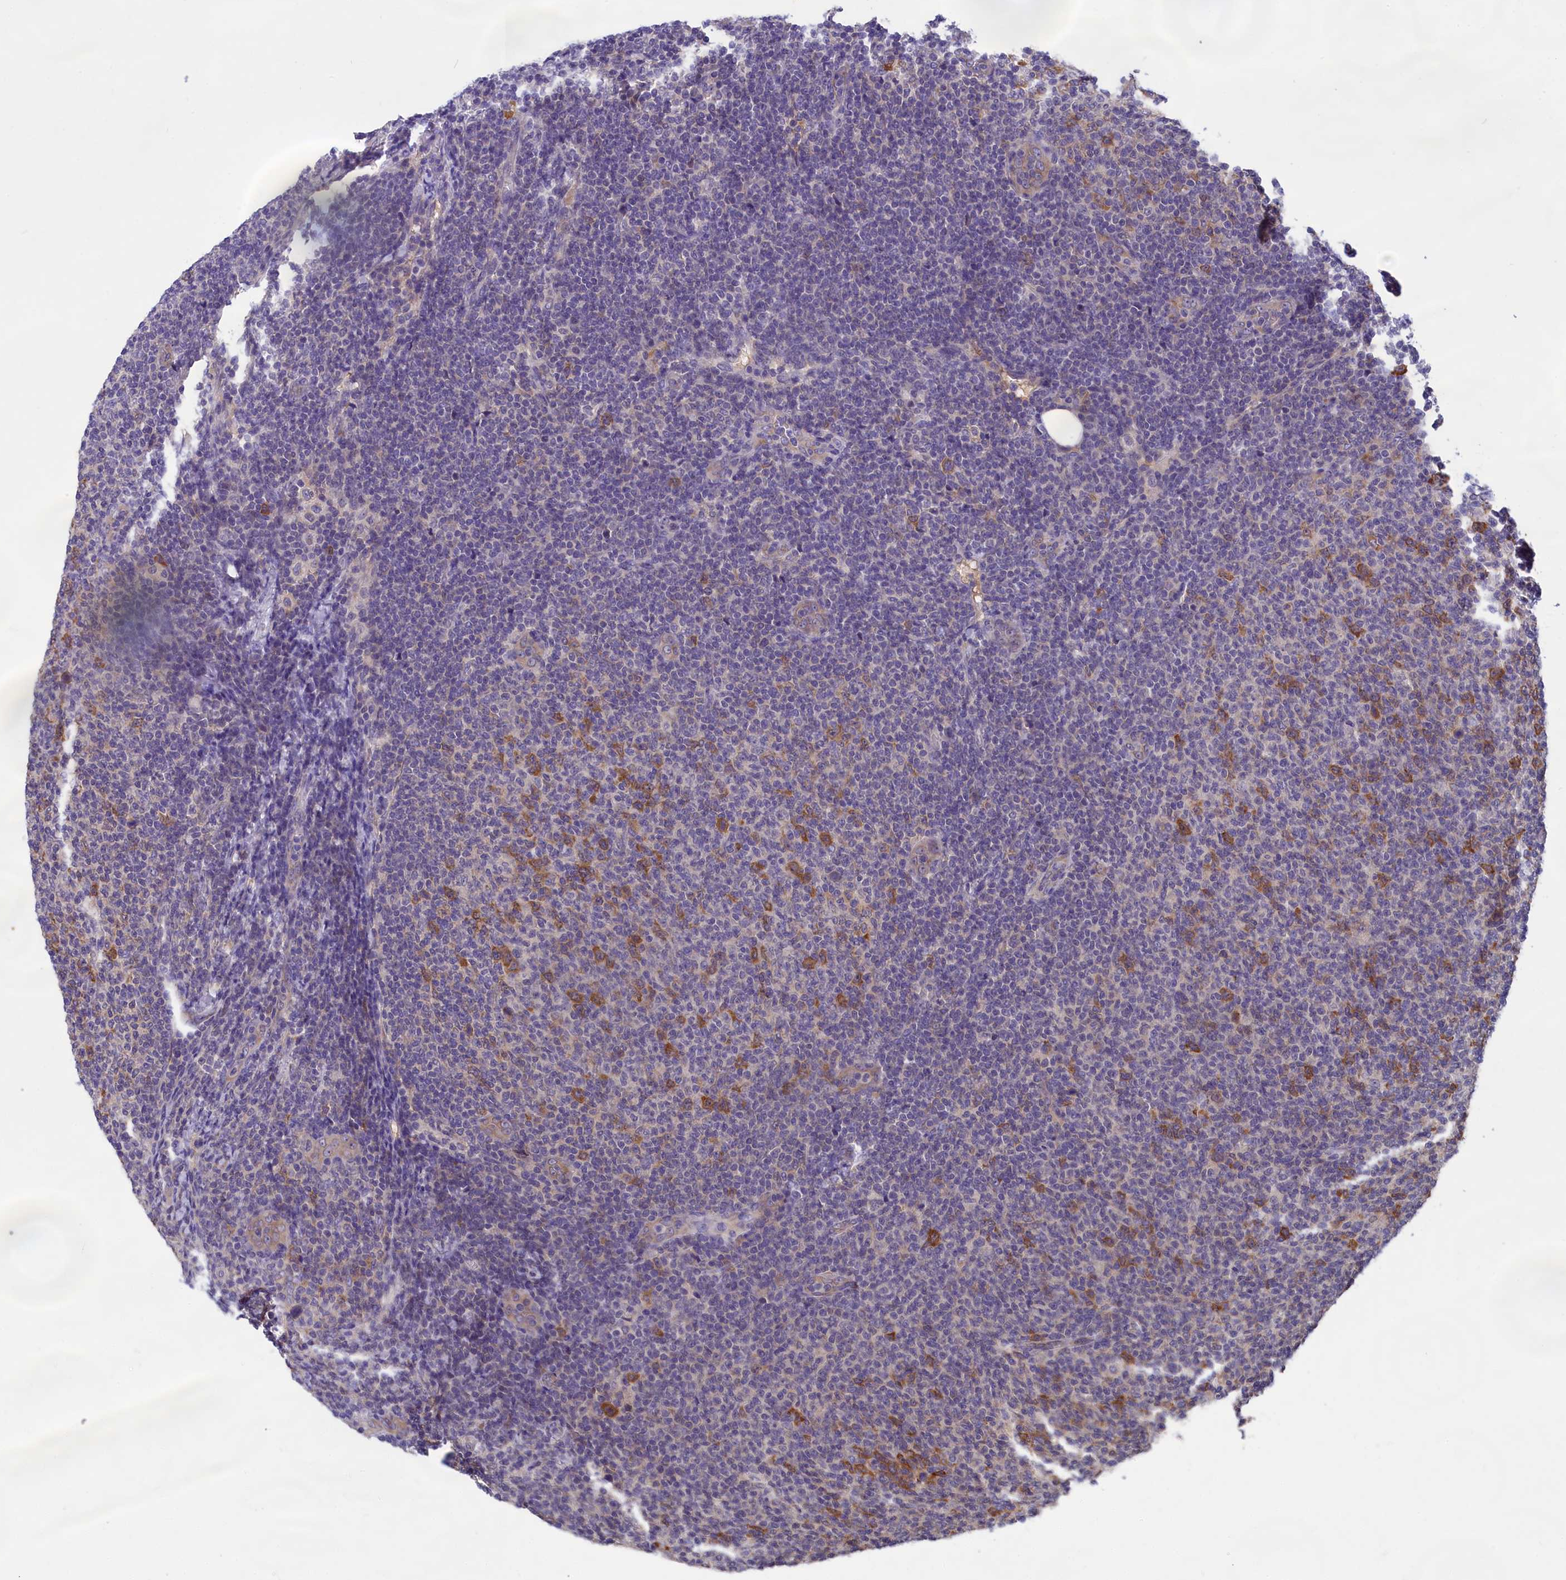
{"staining": {"intensity": "negative", "quantity": "none", "location": "none"}, "tissue": "lymphoma", "cell_type": "Tumor cells", "image_type": "cancer", "snomed": [{"axis": "morphology", "description": "Malignant lymphoma, non-Hodgkin's type, Low grade"}, {"axis": "topography", "description": "Lymph node"}], "caption": "A micrograph of low-grade malignant lymphoma, non-Hodgkin's type stained for a protein demonstrates no brown staining in tumor cells.", "gene": "ABCC8", "patient": {"sex": "male", "age": 66}}